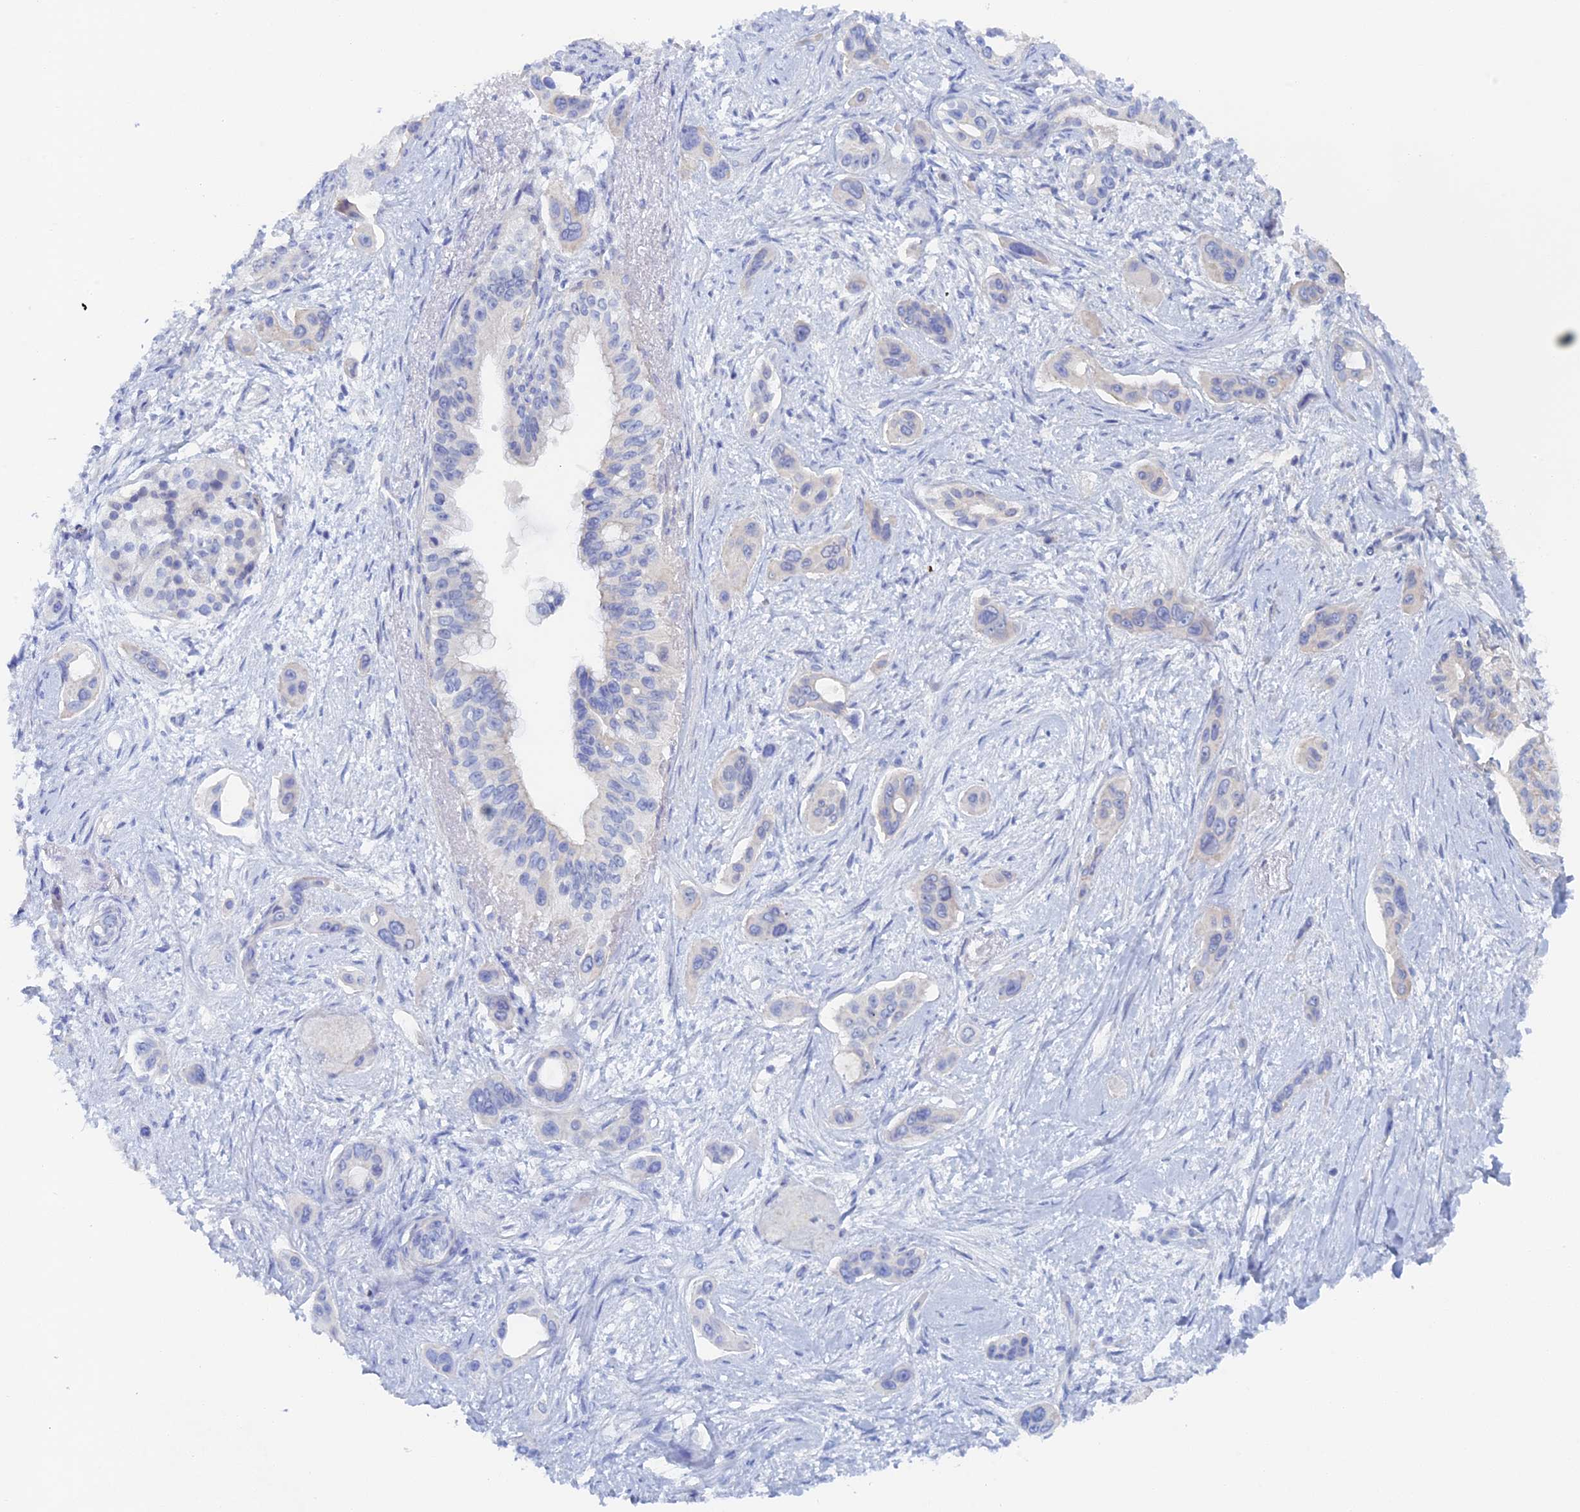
{"staining": {"intensity": "negative", "quantity": "none", "location": "none"}, "tissue": "pancreatic cancer", "cell_type": "Tumor cells", "image_type": "cancer", "snomed": [{"axis": "morphology", "description": "Adenocarcinoma, NOS"}, {"axis": "topography", "description": "Pancreas"}], "caption": "The image demonstrates no staining of tumor cells in pancreatic cancer (adenocarcinoma). (DAB immunohistochemistry with hematoxylin counter stain).", "gene": "ELOVL6", "patient": {"sex": "male", "age": 72}}